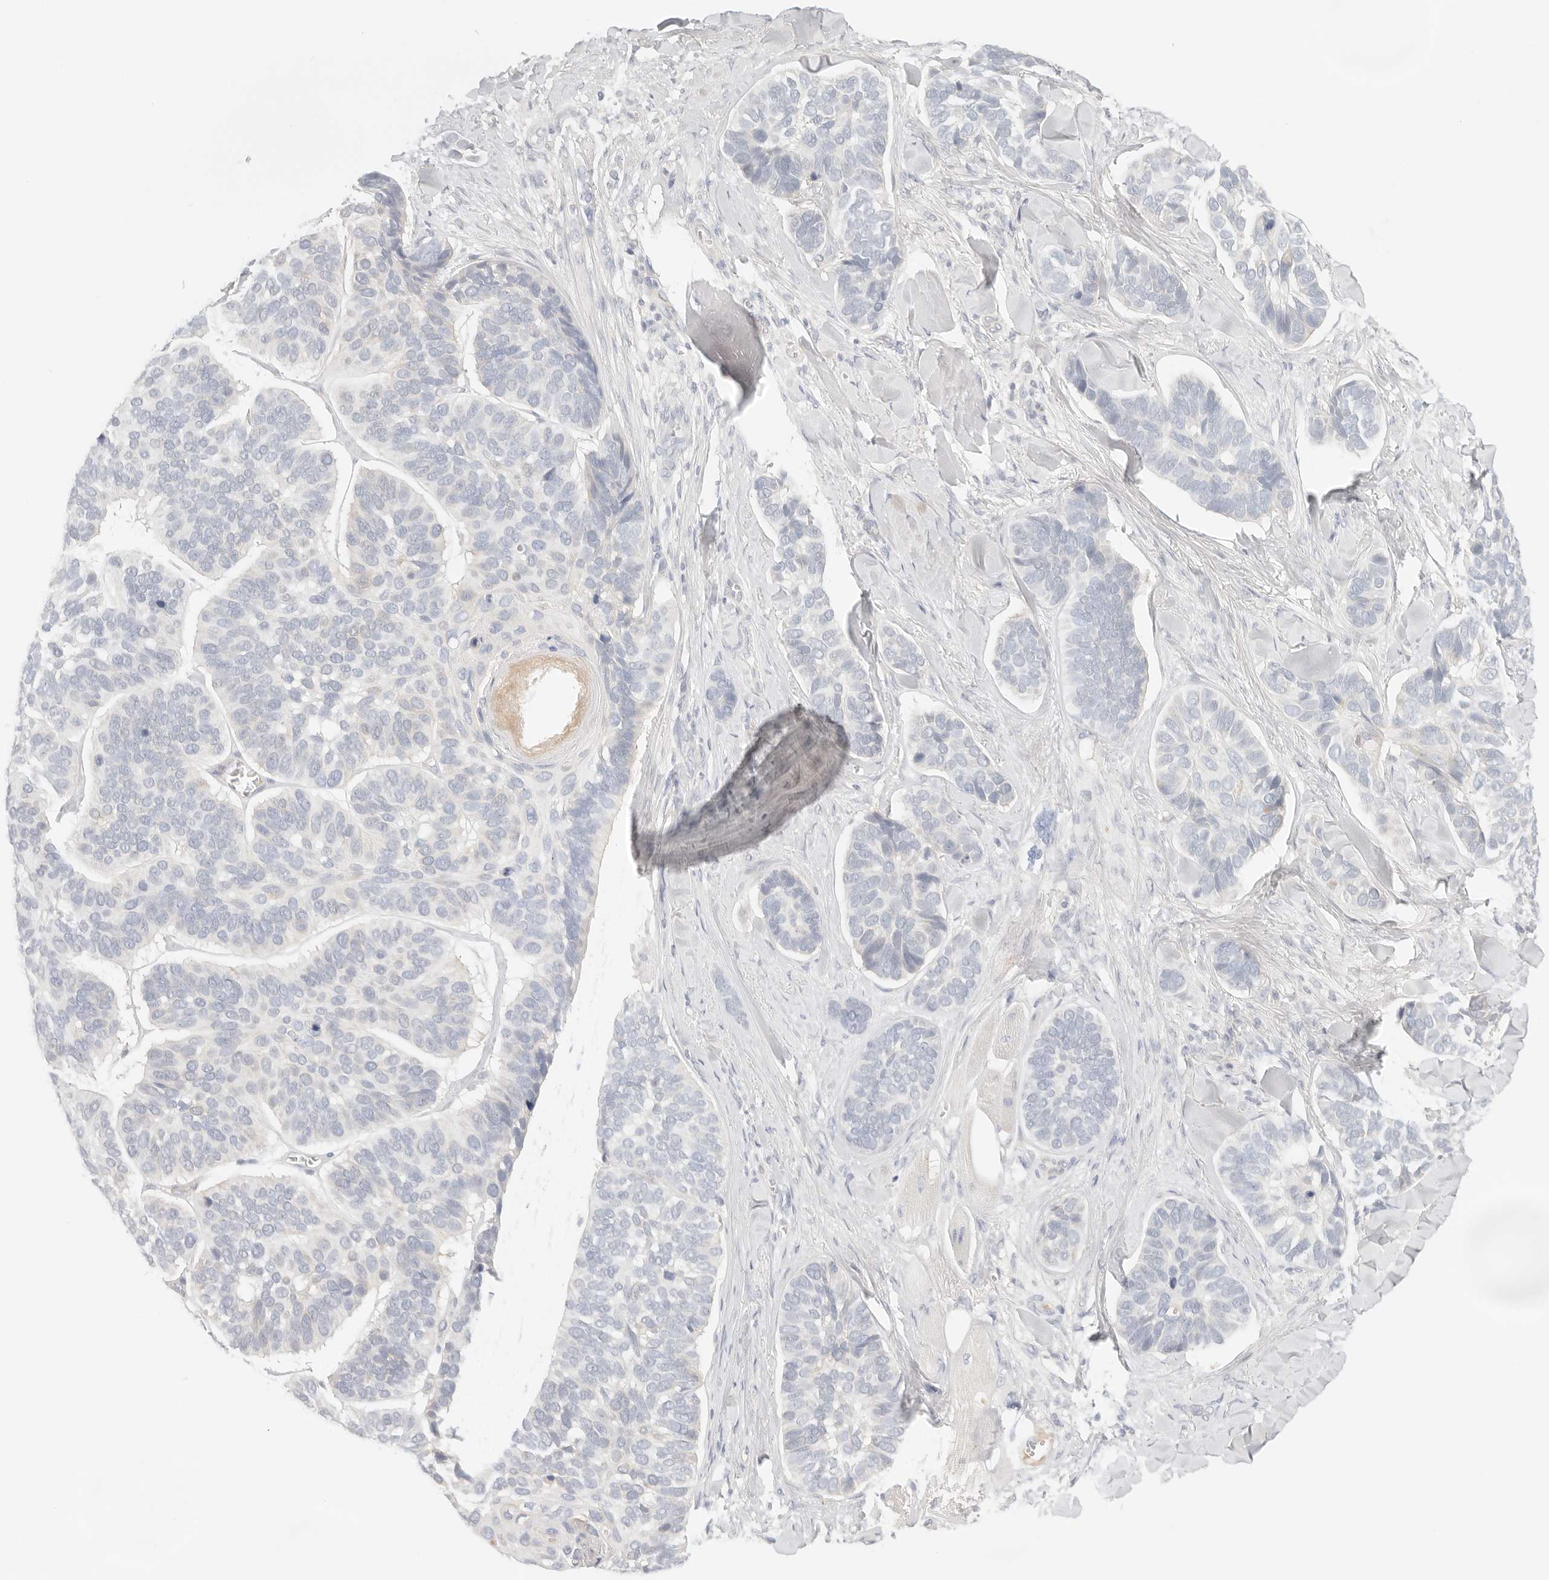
{"staining": {"intensity": "negative", "quantity": "none", "location": "none"}, "tissue": "skin cancer", "cell_type": "Tumor cells", "image_type": "cancer", "snomed": [{"axis": "morphology", "description": "Basal cell carcinoma"}, {"axis": "topography", "description": "Skin"}], "caption": "Immunohistochemistry histopathology image of neoplastic tissue: human basal cell carcinoma (skin) stained with DAB reveals no significant protein expression in tumor cells.", "gene": "SPHK1", "patient": {"sex": "male", "age": 62}}